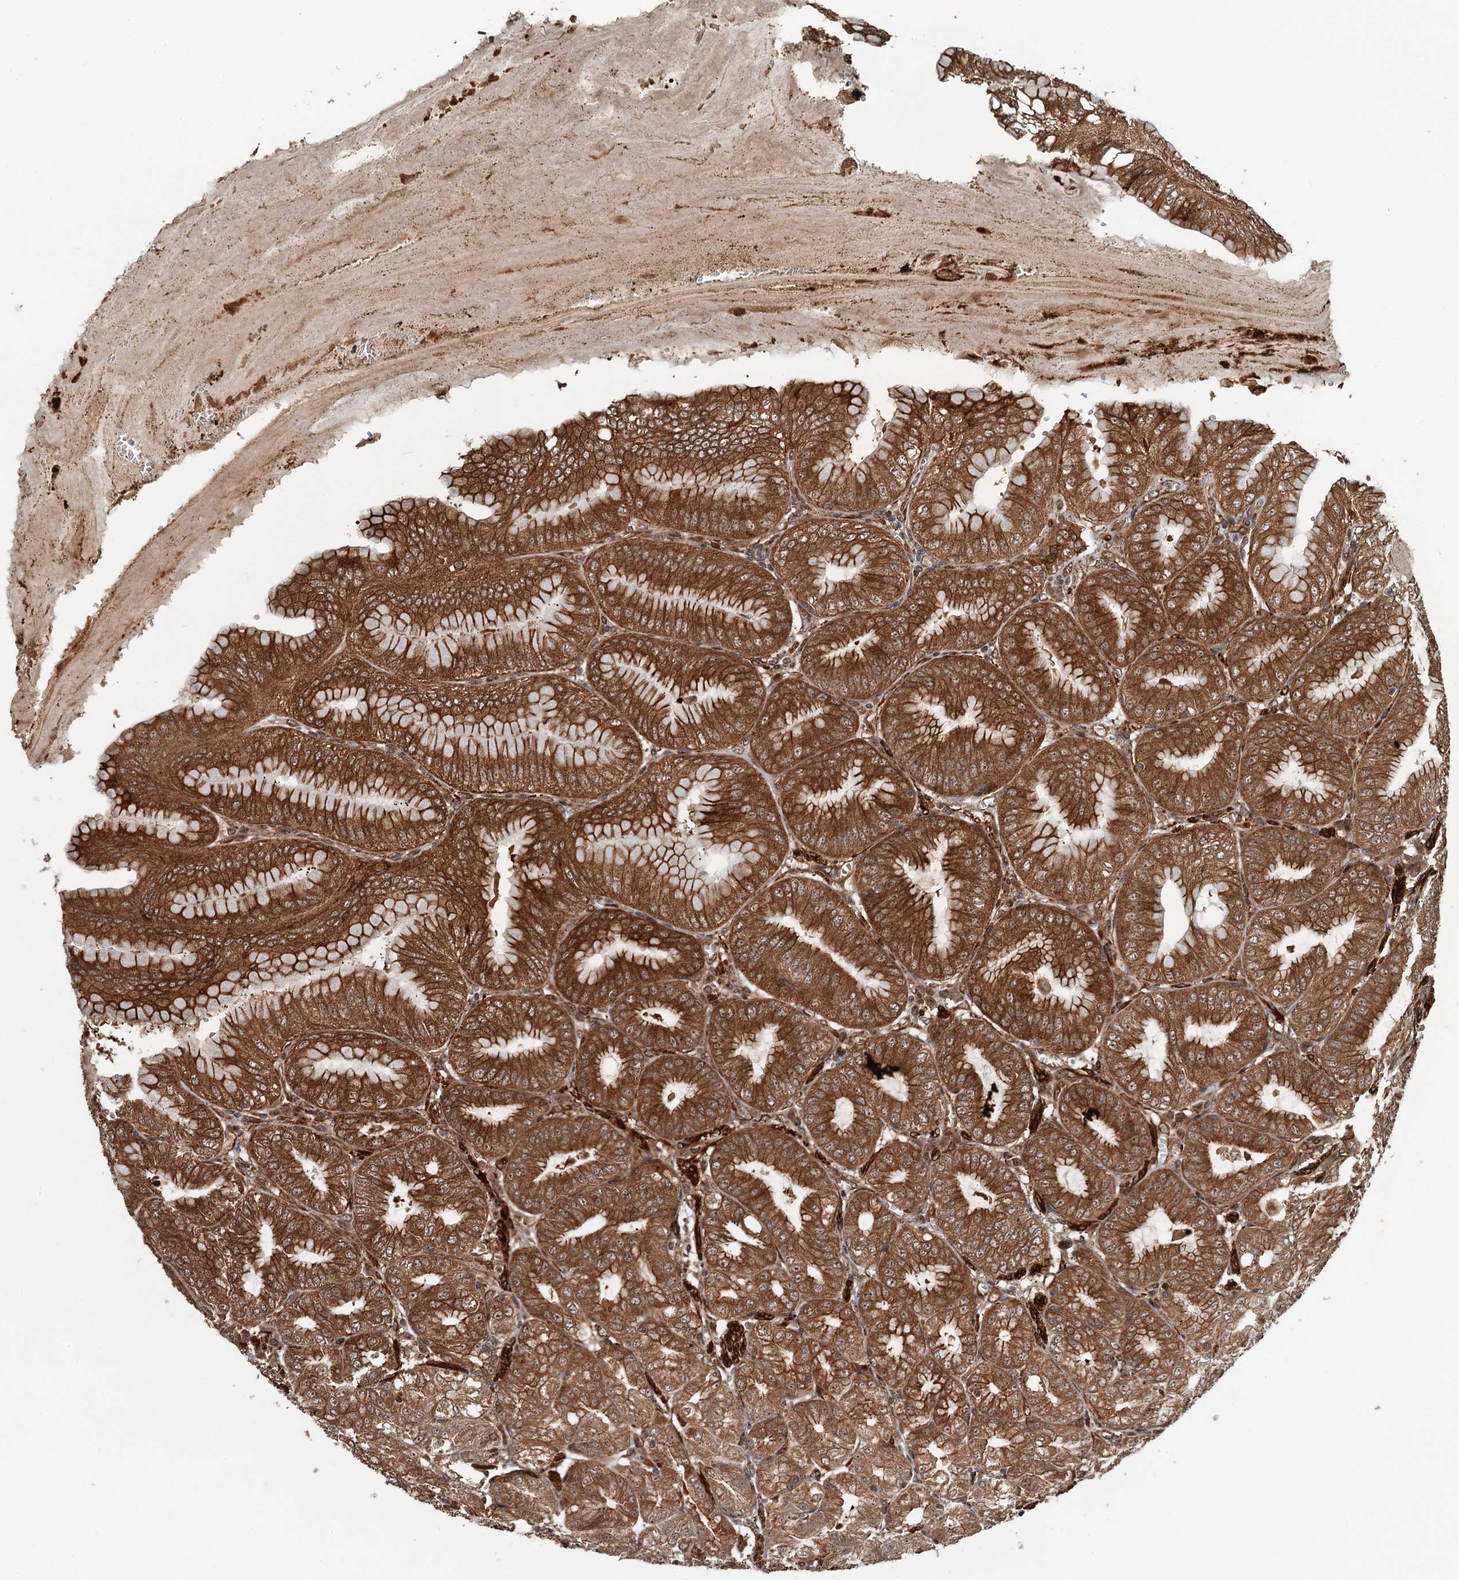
{"staining": {"intensity": "strong", "quantity": ">75%", "location": "cytoplasmic/membranous,nuclear"}, "tissue": "stomach", "cell_type": "Glandular cells", "image_type": "normal", "snomed": [{"axis": "morphology", "description": "Normal tissue, NOS"}, {"axis": "topography", "description": "Stomach, lower"}], "caption": "IHC image of benign stomach: stomach stained using IHC reveals high levels of strong protein expression localized specifically in the cytoplasmic/membranous,nuclear of glandular cells, appearing as a cytoplasmic/membranous,nuclear brown color.", "gene": "SNRNP25", "patient": {"sex": "male", "age": 71}}